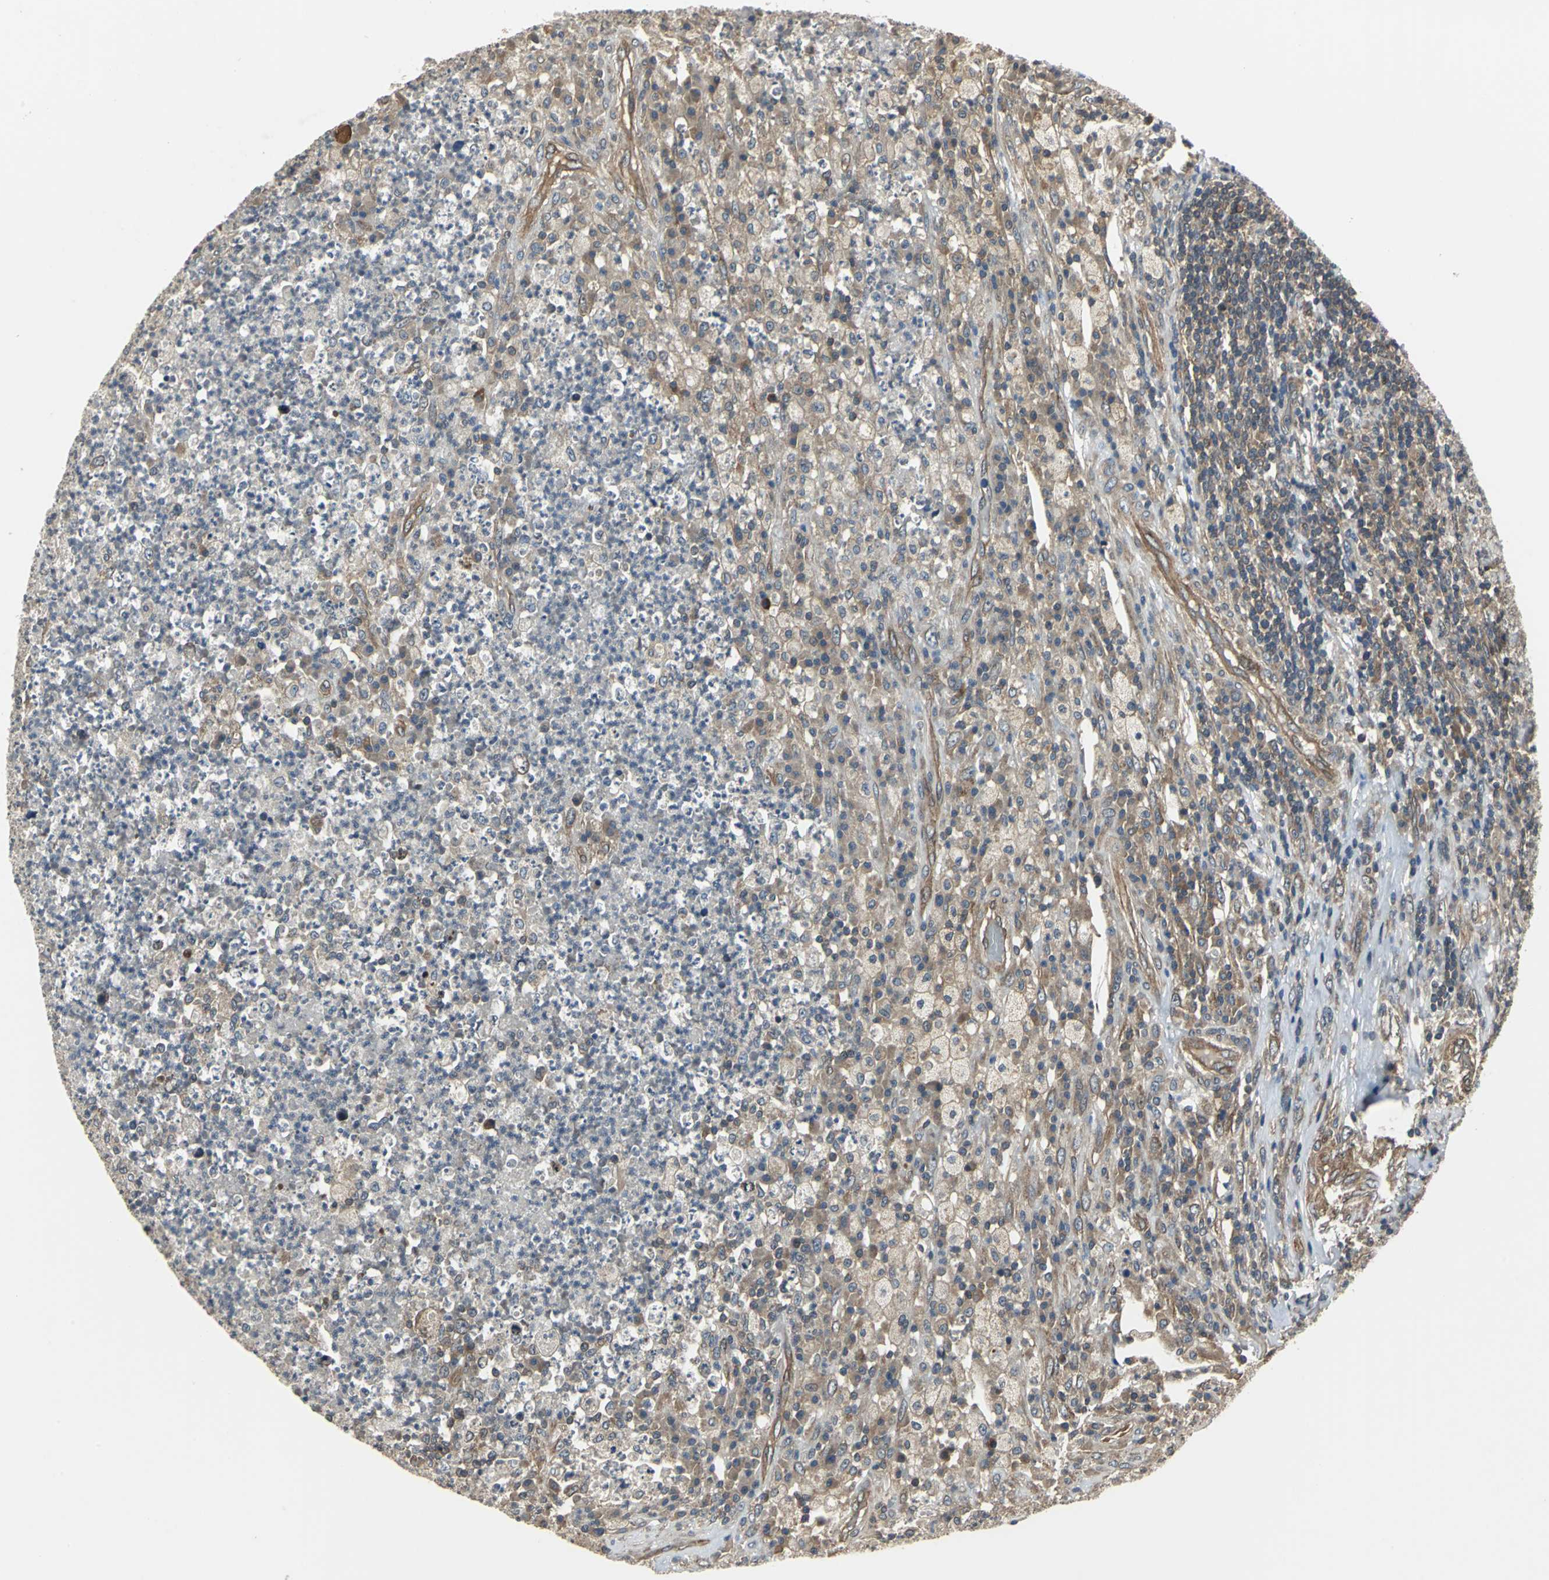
{"staining": {"intensity": "moderate", "quantity": ">75%", "location": "cytoplasmic/membranous"}, "tissue": "testis cancer", "cell_type": "Tumor cells", "image_type": "cancer", "snomed": [{"axis": "morphology", "description": "Necrosis, NOS"}, {"axis": "morphology", "description": "Carcinoma, Embryonal, NOS"}, {"axis": "topography", "description": "Testis"}], "caption": "This is a histology image of IHC staining of testis embryonal carcinoma, which shows moderate expression in the cytoplasmic/membranous of tumor cells.", "gene": "PFDN1", "patient": {"sex": "male", "age": 19}}